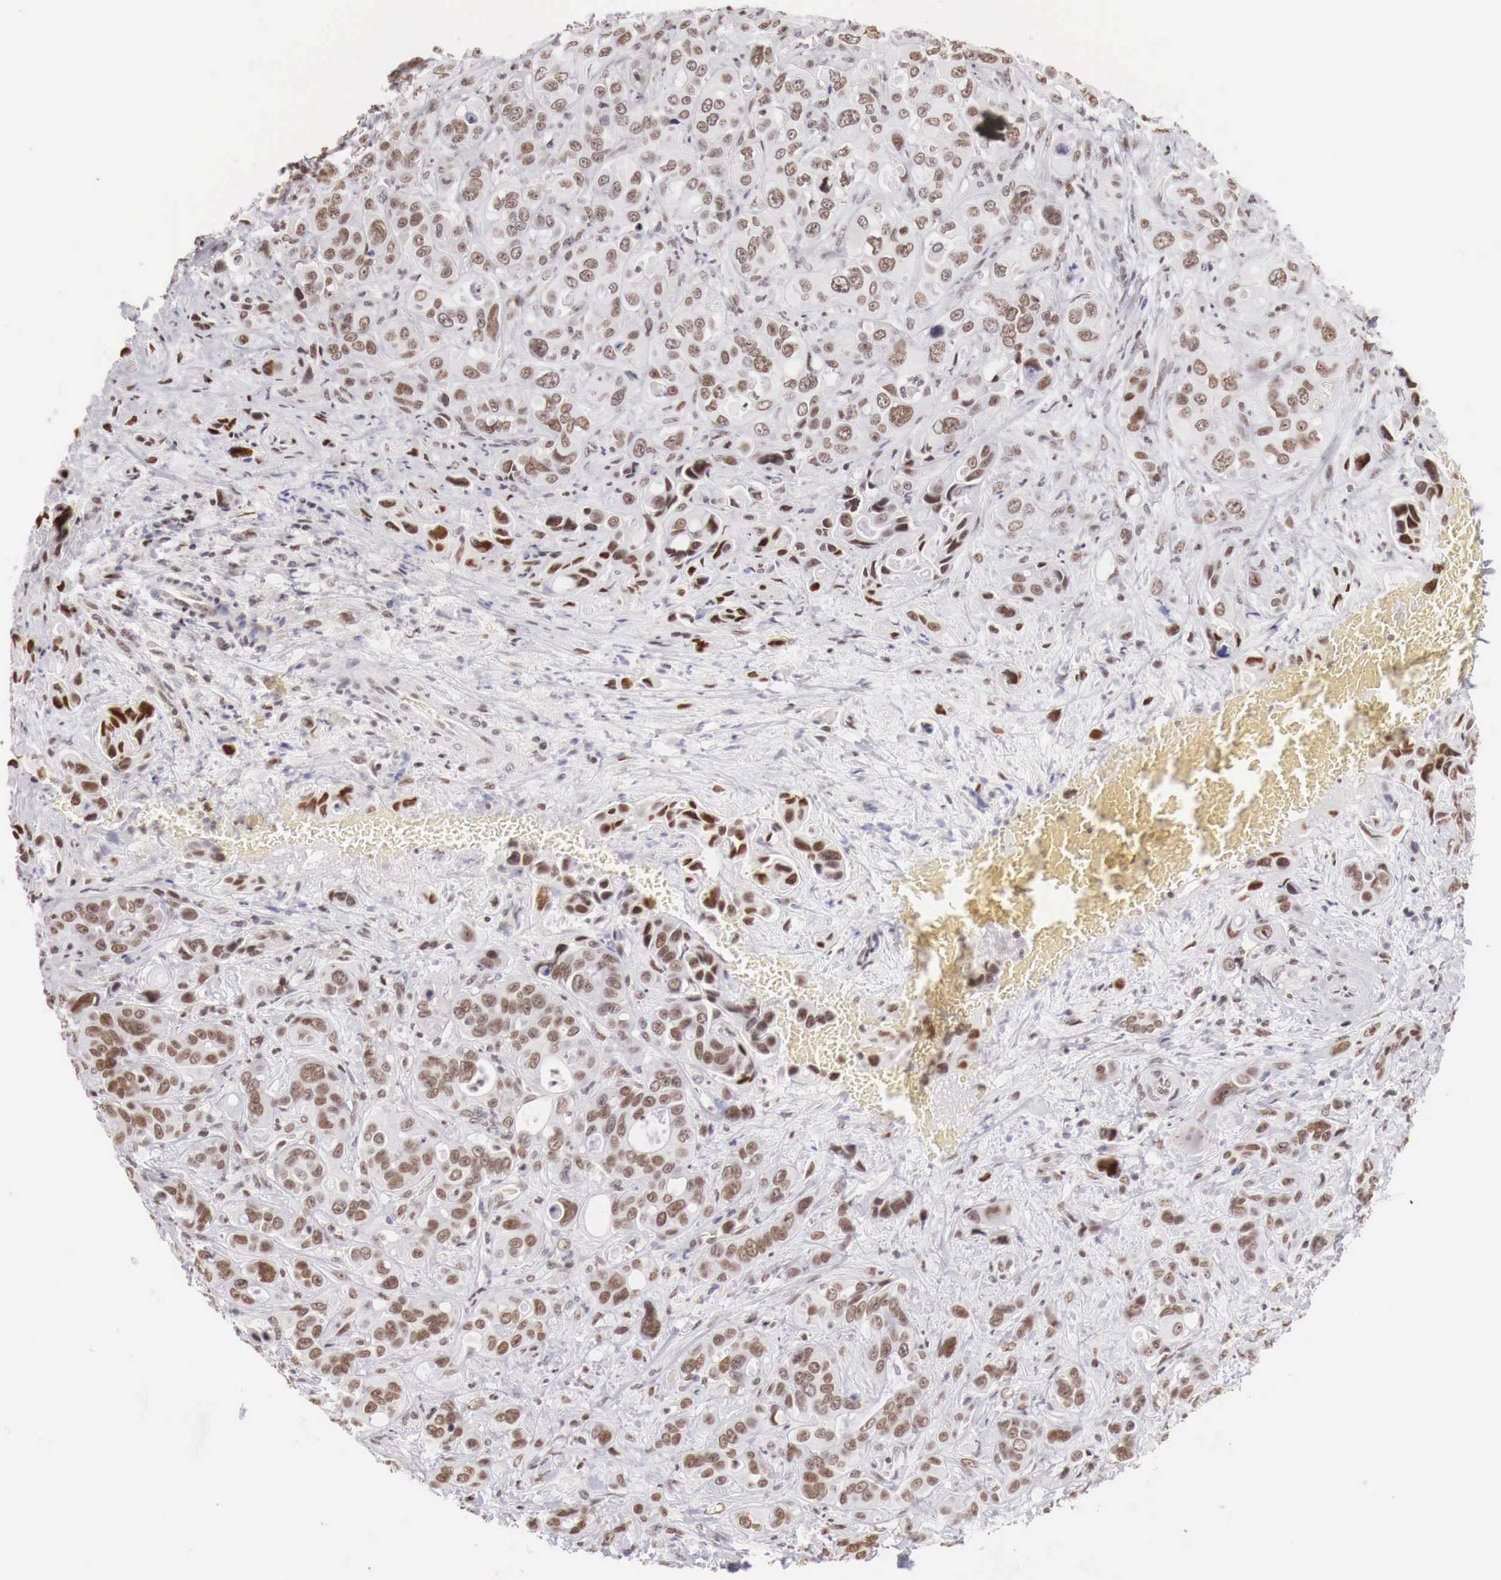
{"staining": {"intensity": "moderate", "quantity": "<25%", "location": "nuclear"}, "tissue": "liver cancer", "cell_type": "Tumor cells", "image_type": "cancer", "snomed": [{"axis": "morphology", "description": "Cholangiocarcinoma"}, {"axis": "topography", "description": "Liver"}], "caption": "Brown immunohistochemical staining in human liver cancer reveals moderate nuclear positivity in about <25% of tumor cells.", "gene": "PHF14", "patient": {"sex": "female", "age": 79}}